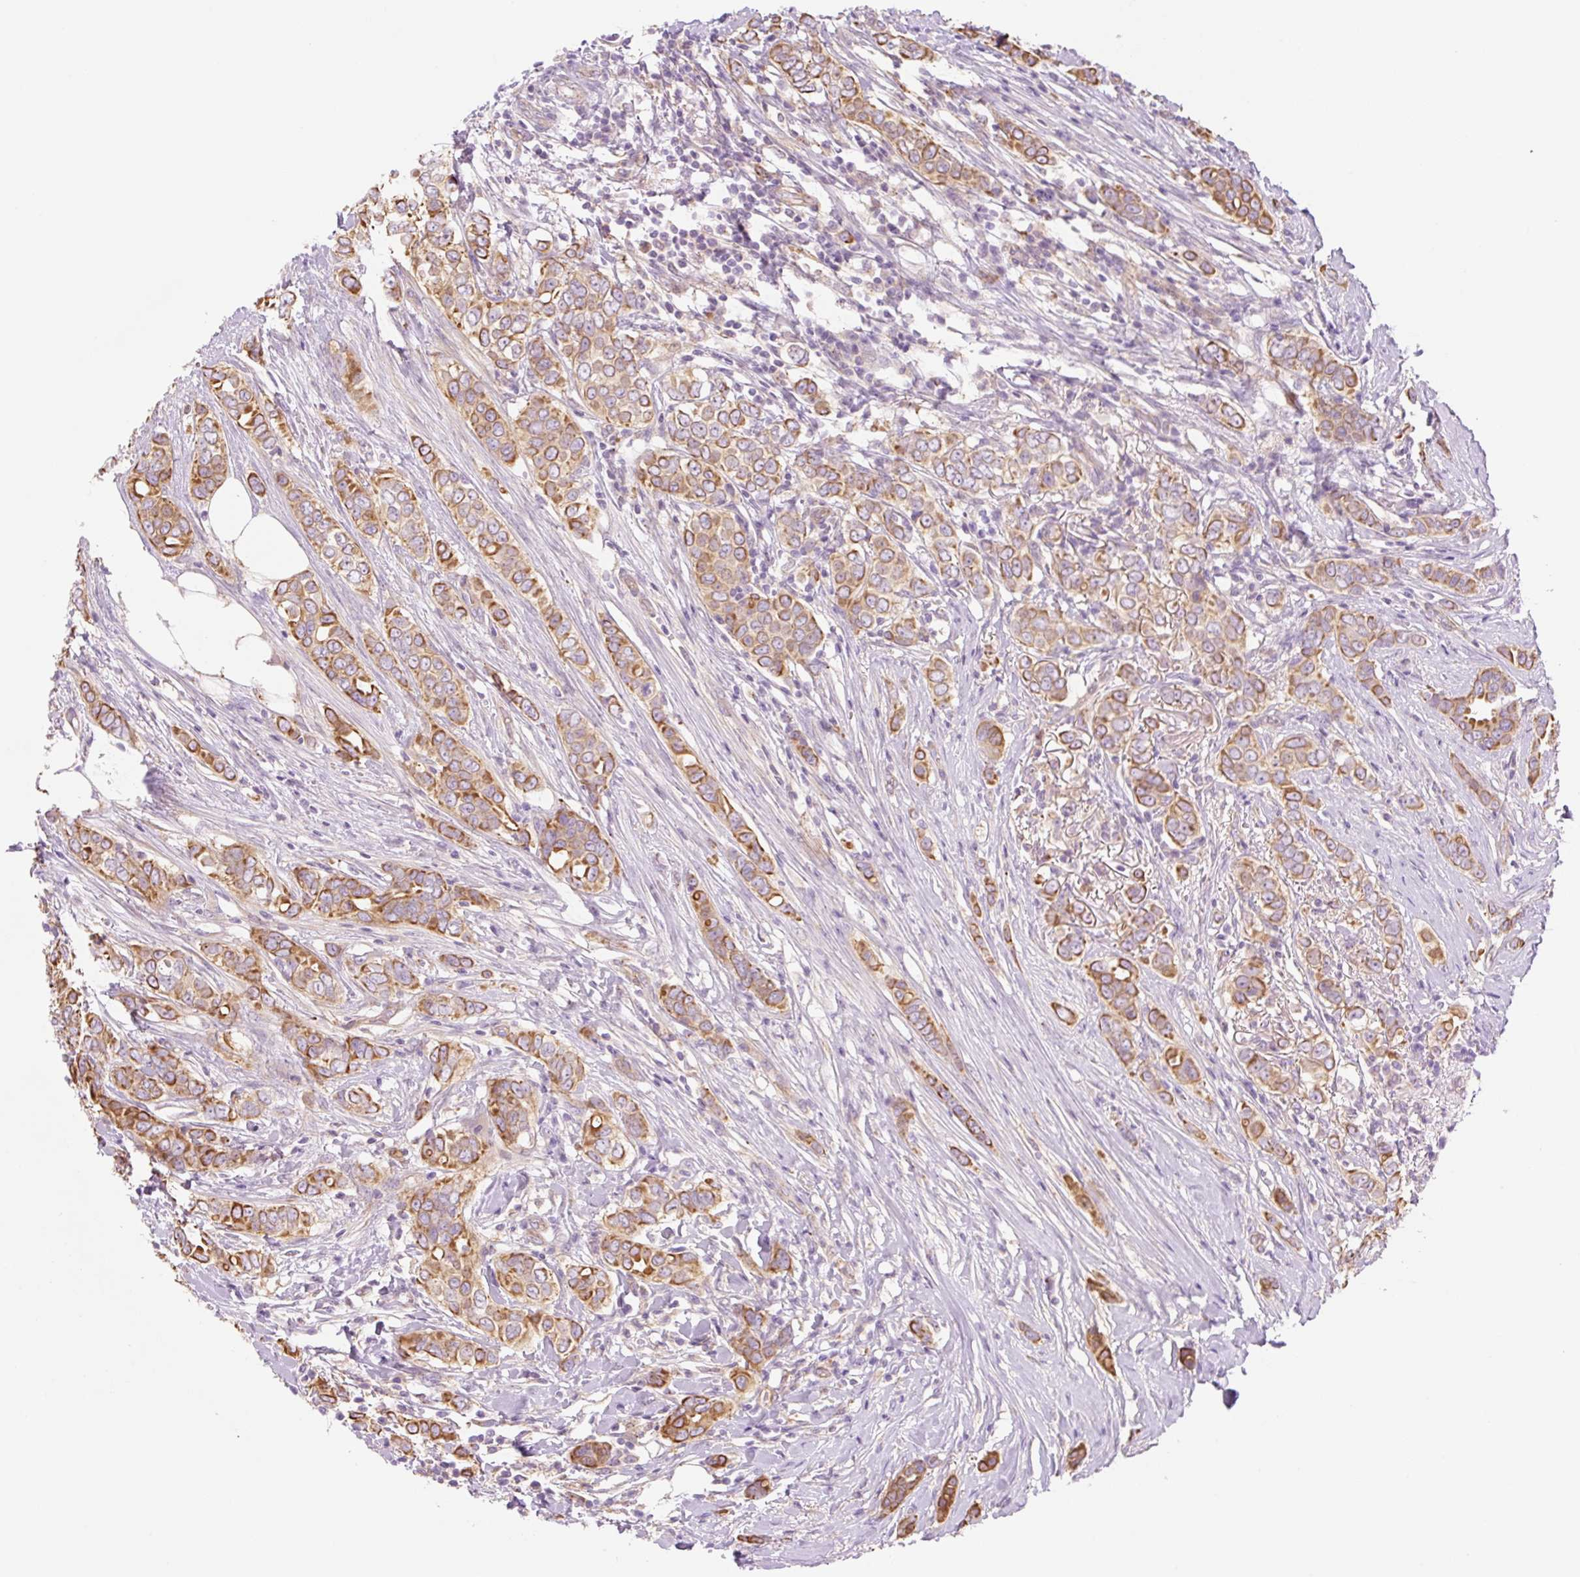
{"staining": {"intensity": "strong", "quantity": ">75%", "location": "cytoplasmic/membranous"}, "tissue": "breast cancer", "cell_type": "Tumor cells", "image_type": "cancer", "snomed": [{"axis": "morphology", "description": "Lobular carcinoma"}, {"axis": "topography", "description": "Breast"}], "caption": "There is high levels of strong cytoplasmic/membranous expression in tumor cells of breast lobular carcinoma, as demonstrated by immunohistochemical staining (brown color).", "gene": "NLRP5", "patient": {"sex": "female", "age": 51}}